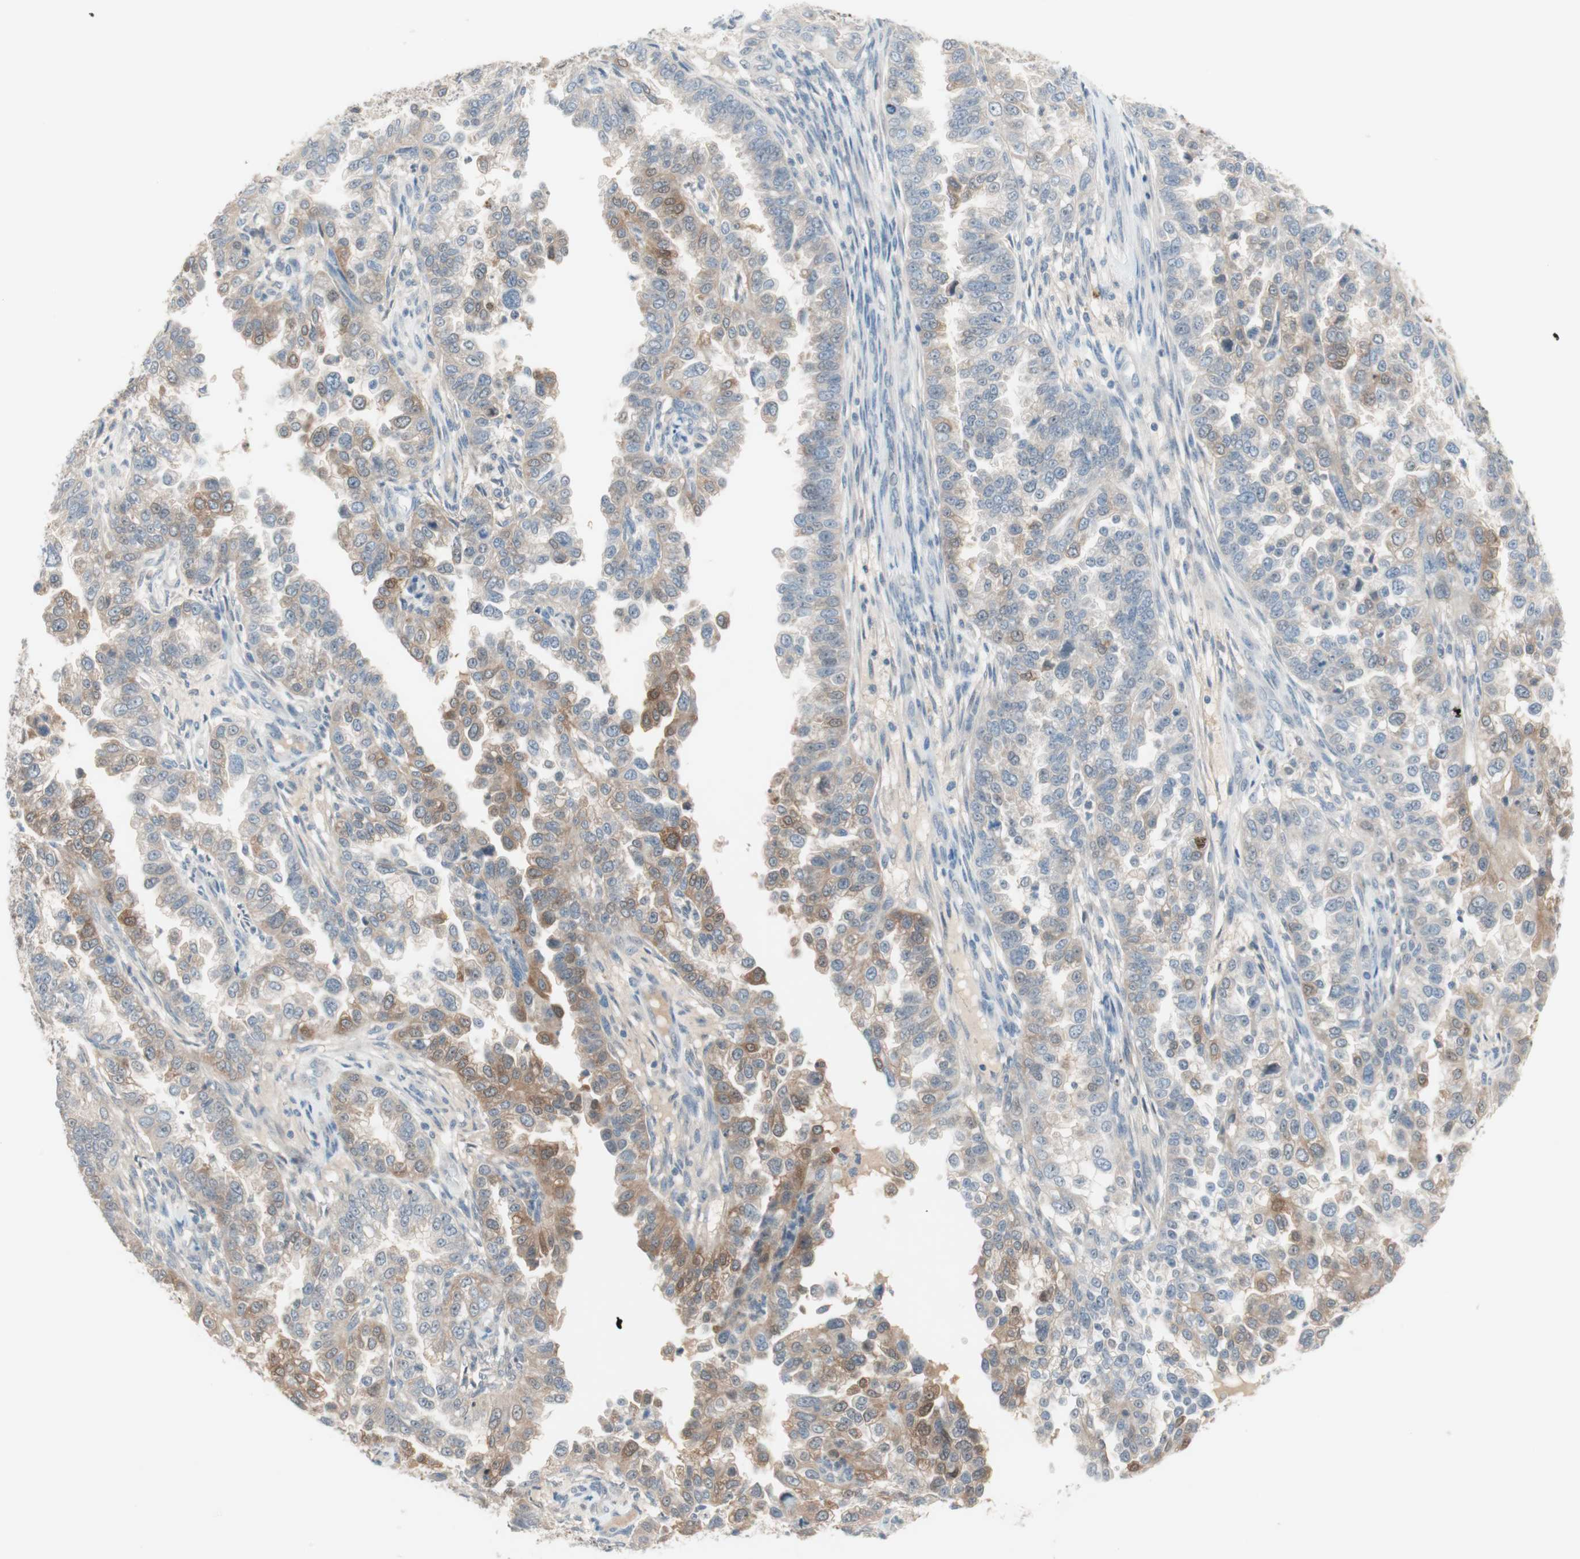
{"staining": {"intensity": "moderate", "quantity": "25%-75%", "location": "cytoplasmic/membranous"}, "tissue": "endometrial cancer", "cell_type": "Tumor cells", "image_type": "cancer", "snomed": [{"axis": "morphology", "description": "Adenocarcinoma, NOS"}, {"axis": "topography", "description": "Endometrium"}], "caption": "Brown immunohistochemical staining in adenocarcinoma (endometrial) reveals moderate cytoplasmic/membranous positivity in approximately 25%-75% of tumor cells.", "gene": "PDZK1", "patient": {"sex": "female", "age": 85}}